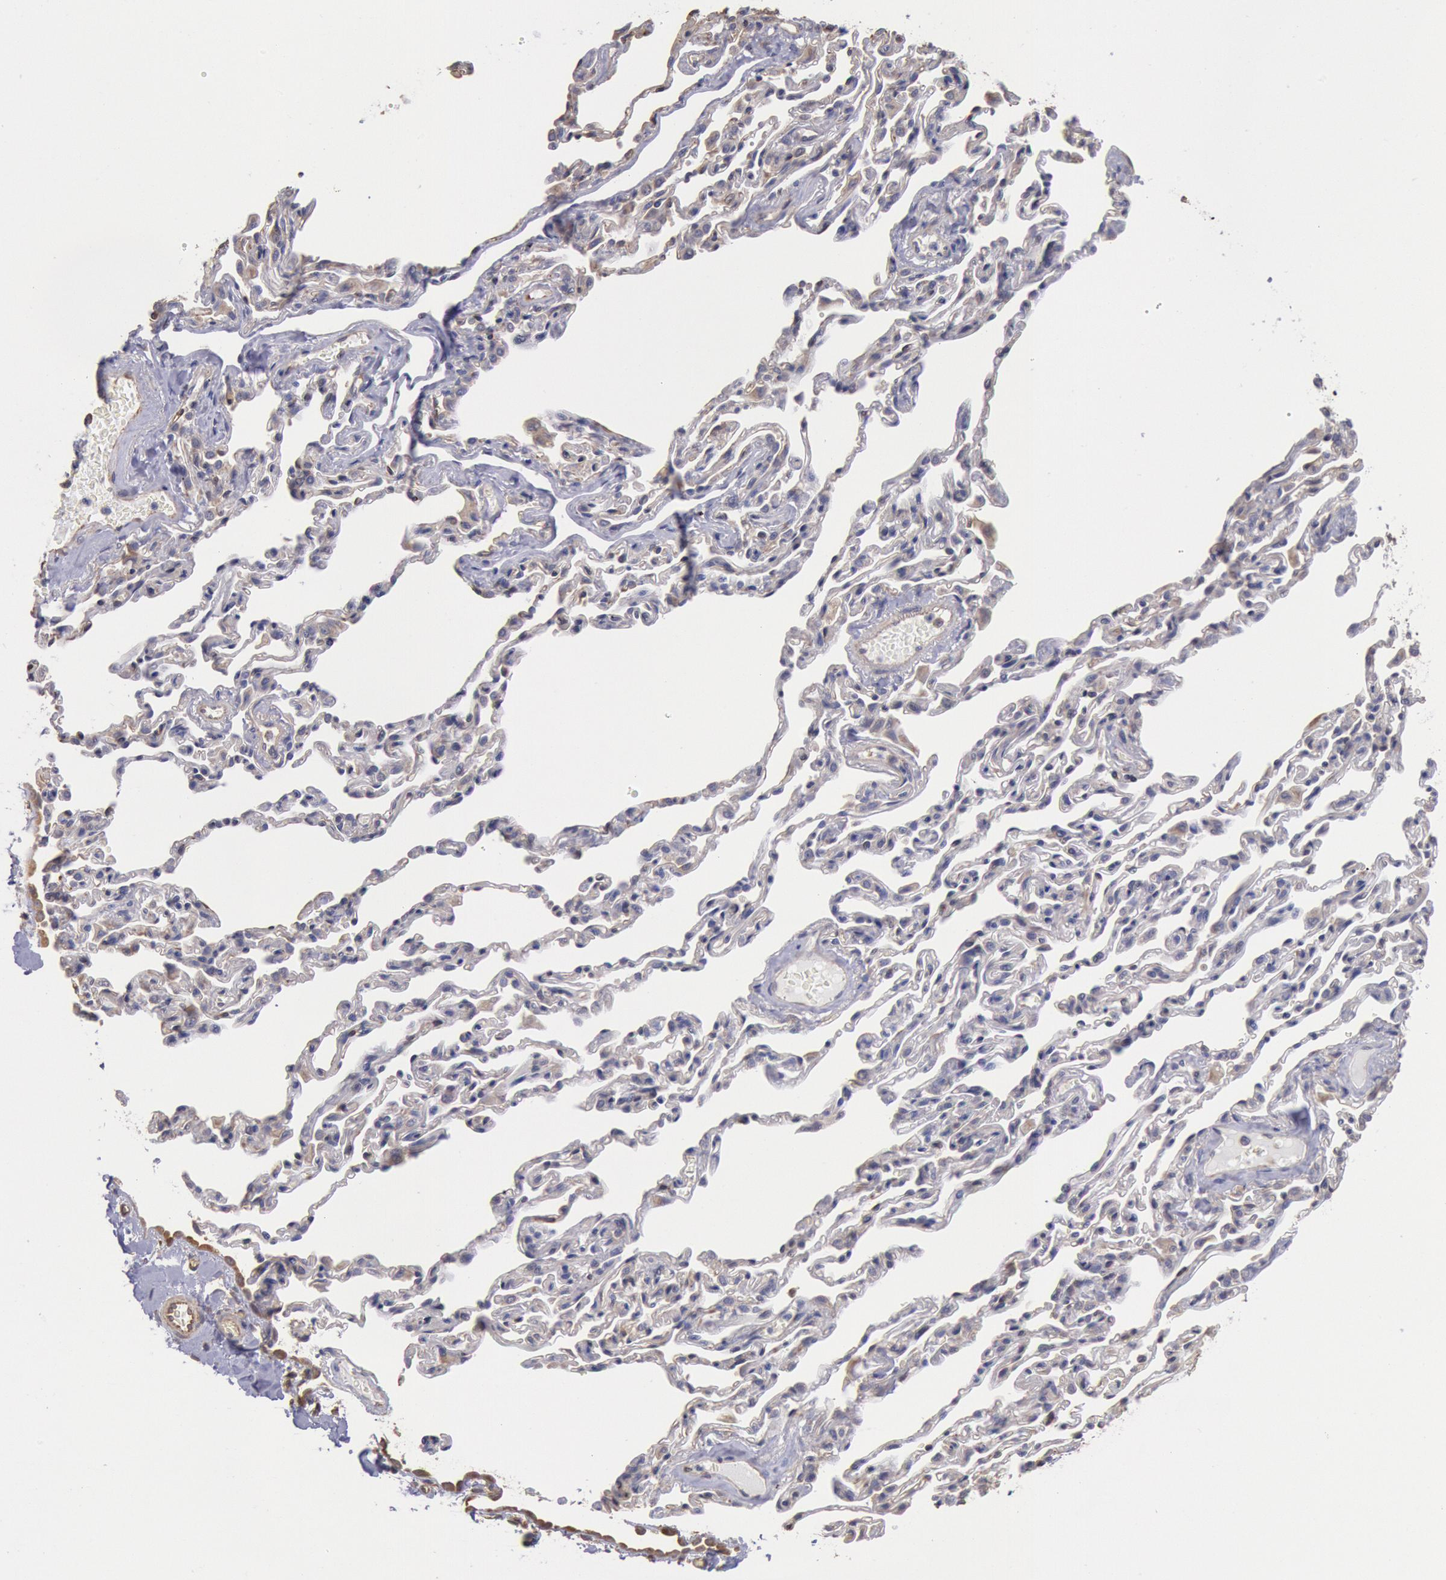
{"staining": {"intensity": "strong", "quantity": ">75%", "location": "cytoplasmic/membranous"}, "tissue": "bronchus", "cell_type": "Respiratory epithelial cells", "image_type": "normal", "snomed": [{"axis": "morphology", "description": "Normal tissue, NOS"}, {"axis": "topography", "description": "Cartilage tissue"}, {"axis": "topography", "description": "Bronchus"}, {"axis": "topography", "description": "Lung"}], "caption": "Immunohistochemistry micrograph of normal bronchus stained for a protein (brown), which exhibits high levels of strong cytoplasmic/membranous positivity in about >75% of respiratory epithelial cells.", "gene": "DRG1", "patient": {"sex": "male", "age": 64}}